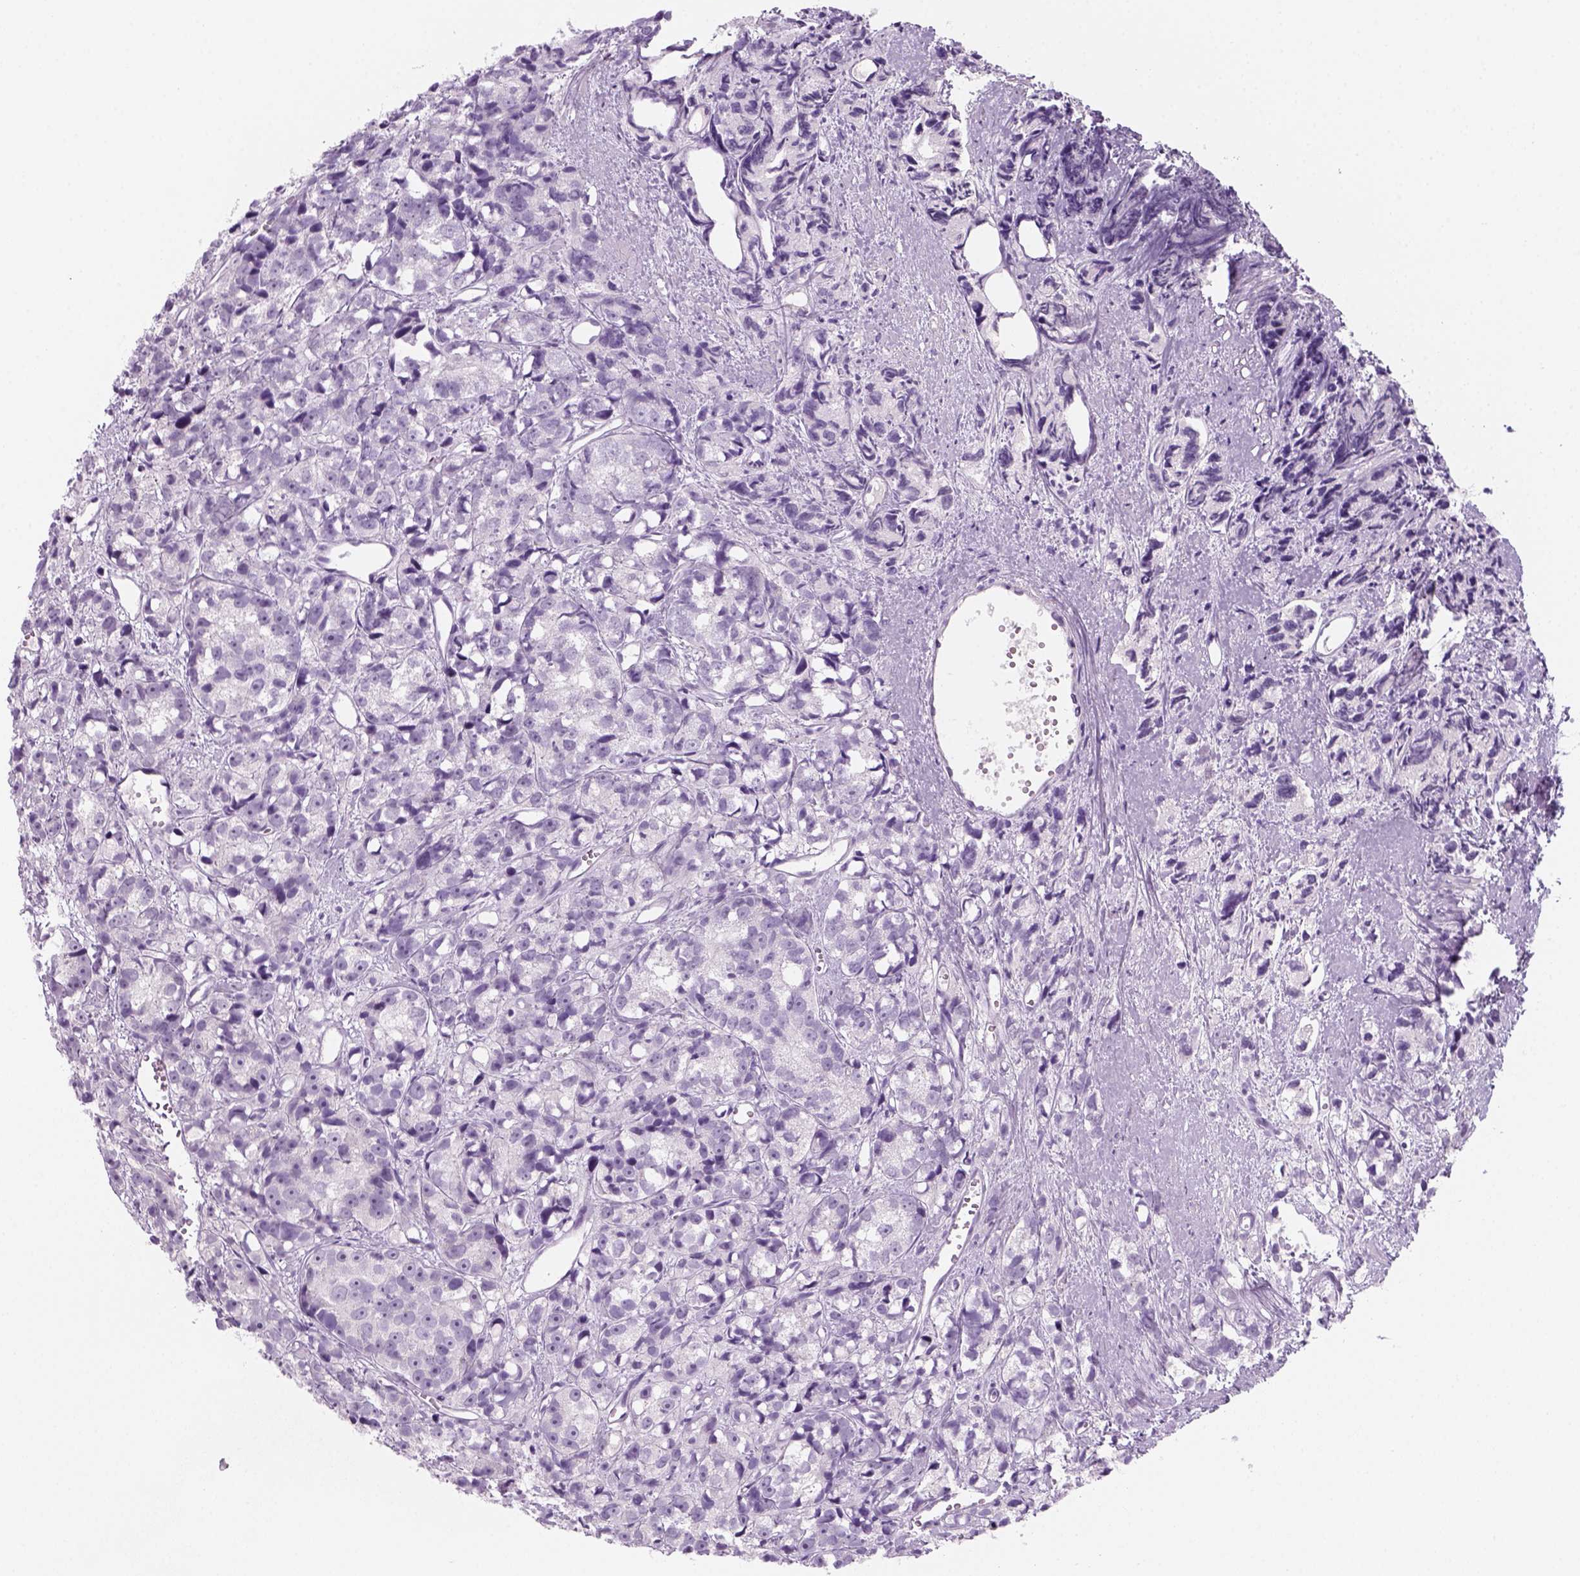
{"staining": {"intensity": "negative", "quantity": "none", "location": "none"}, "tissue": "prostate cancer", "cell_type": "Tumor cells", "image_type": "cancer", "snomed": [{"axis": "morphology", "description": "Adenocarcinoma, High grade"}, {"axis": "topography", "description": "Prostate"}], "caption": "Adenocarcinoma (high-grade) (prostate) was stained to show a protein in brown. There is no significant staining in tumor cells. (DAB immunohistochemistry (IHC), high magnification).", "gene": "KRTAP11-1", "patient": {"sex": "male", "age": 77}}